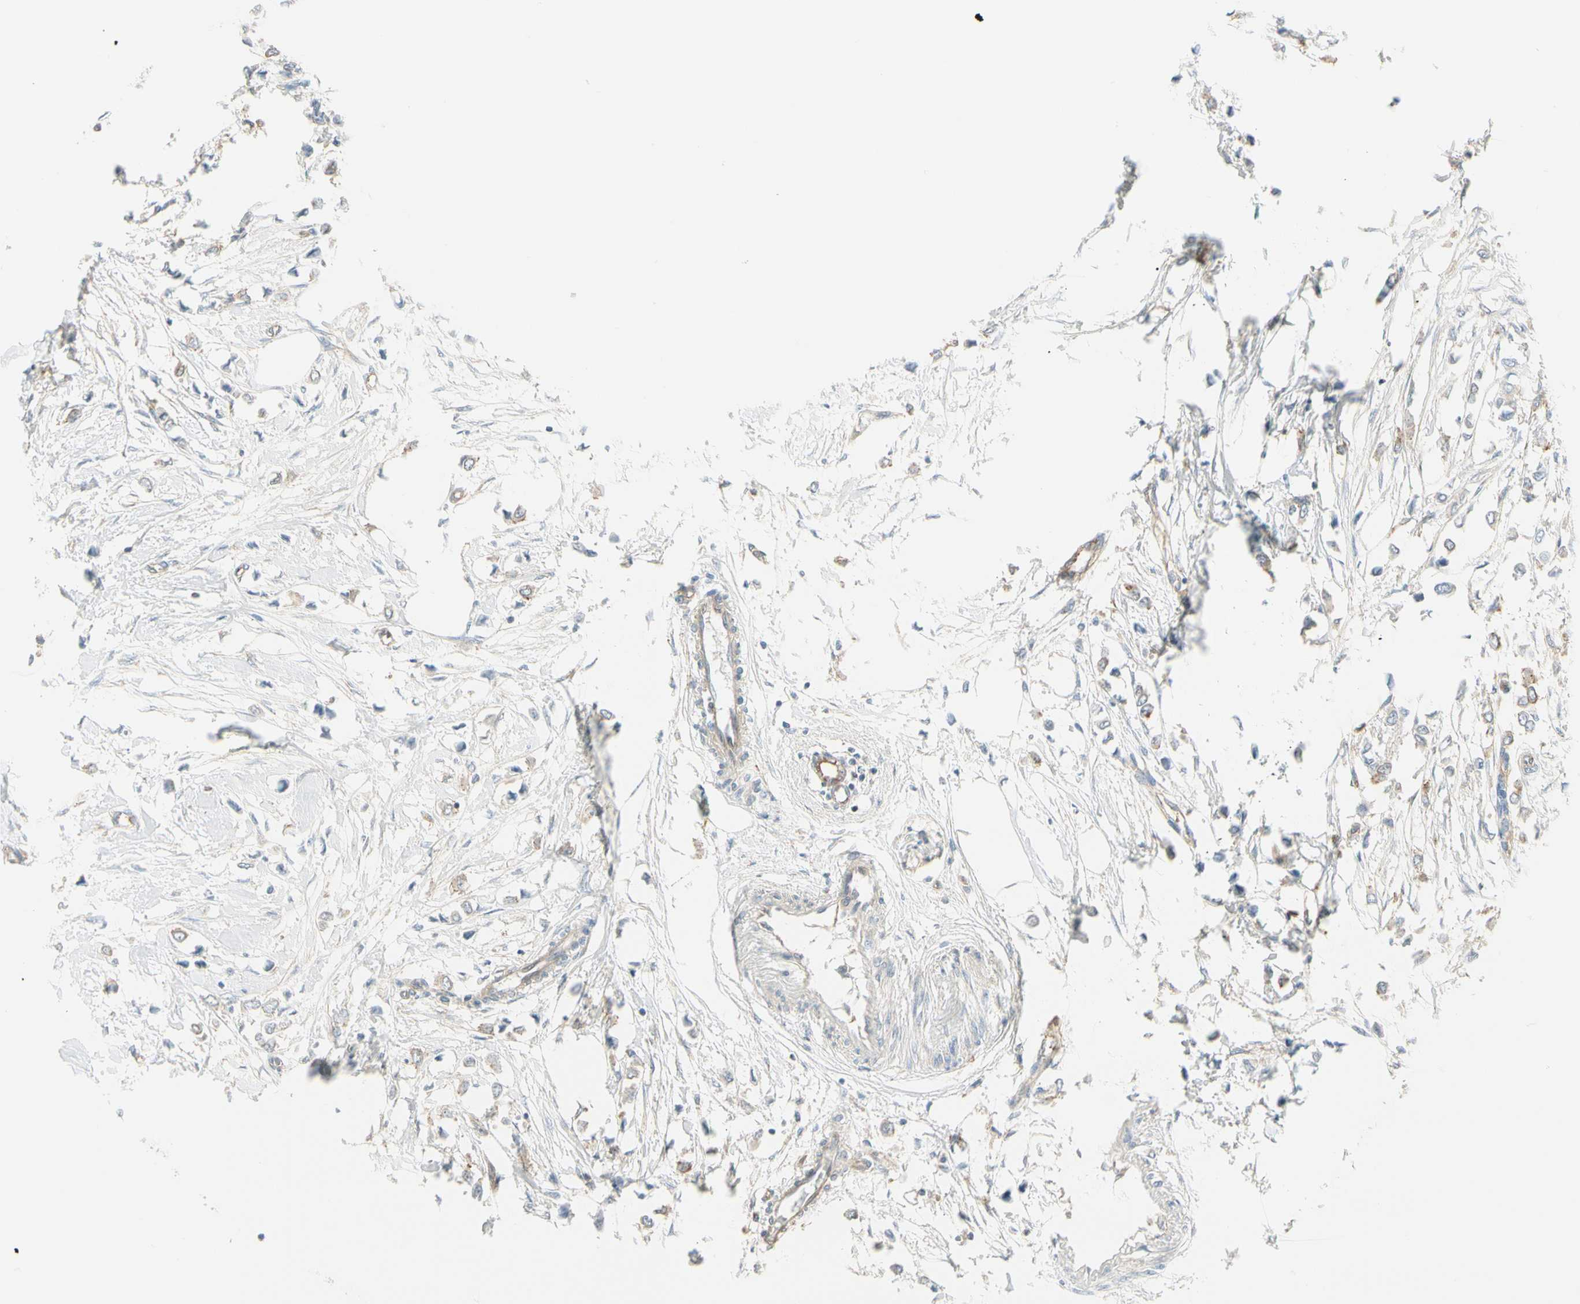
{"staining": {"intensity": "negative", "quantity": "none", "location": "none"}, "tissue": "breast cancer", "cell_type": "Tumor cells", "image_type": "cancer", "snomed": [{"axis": "morphology", "description": "Lobular carcinoma"}, {"axis": "topography", "description": "Breast"}], "caption": "A micrograph of lobular carcinoma (breast) stained for a protein shows no brown staining in tumor cells.", "gene": "AGFG1", "patient": {"sex": "female", "age": 51}}